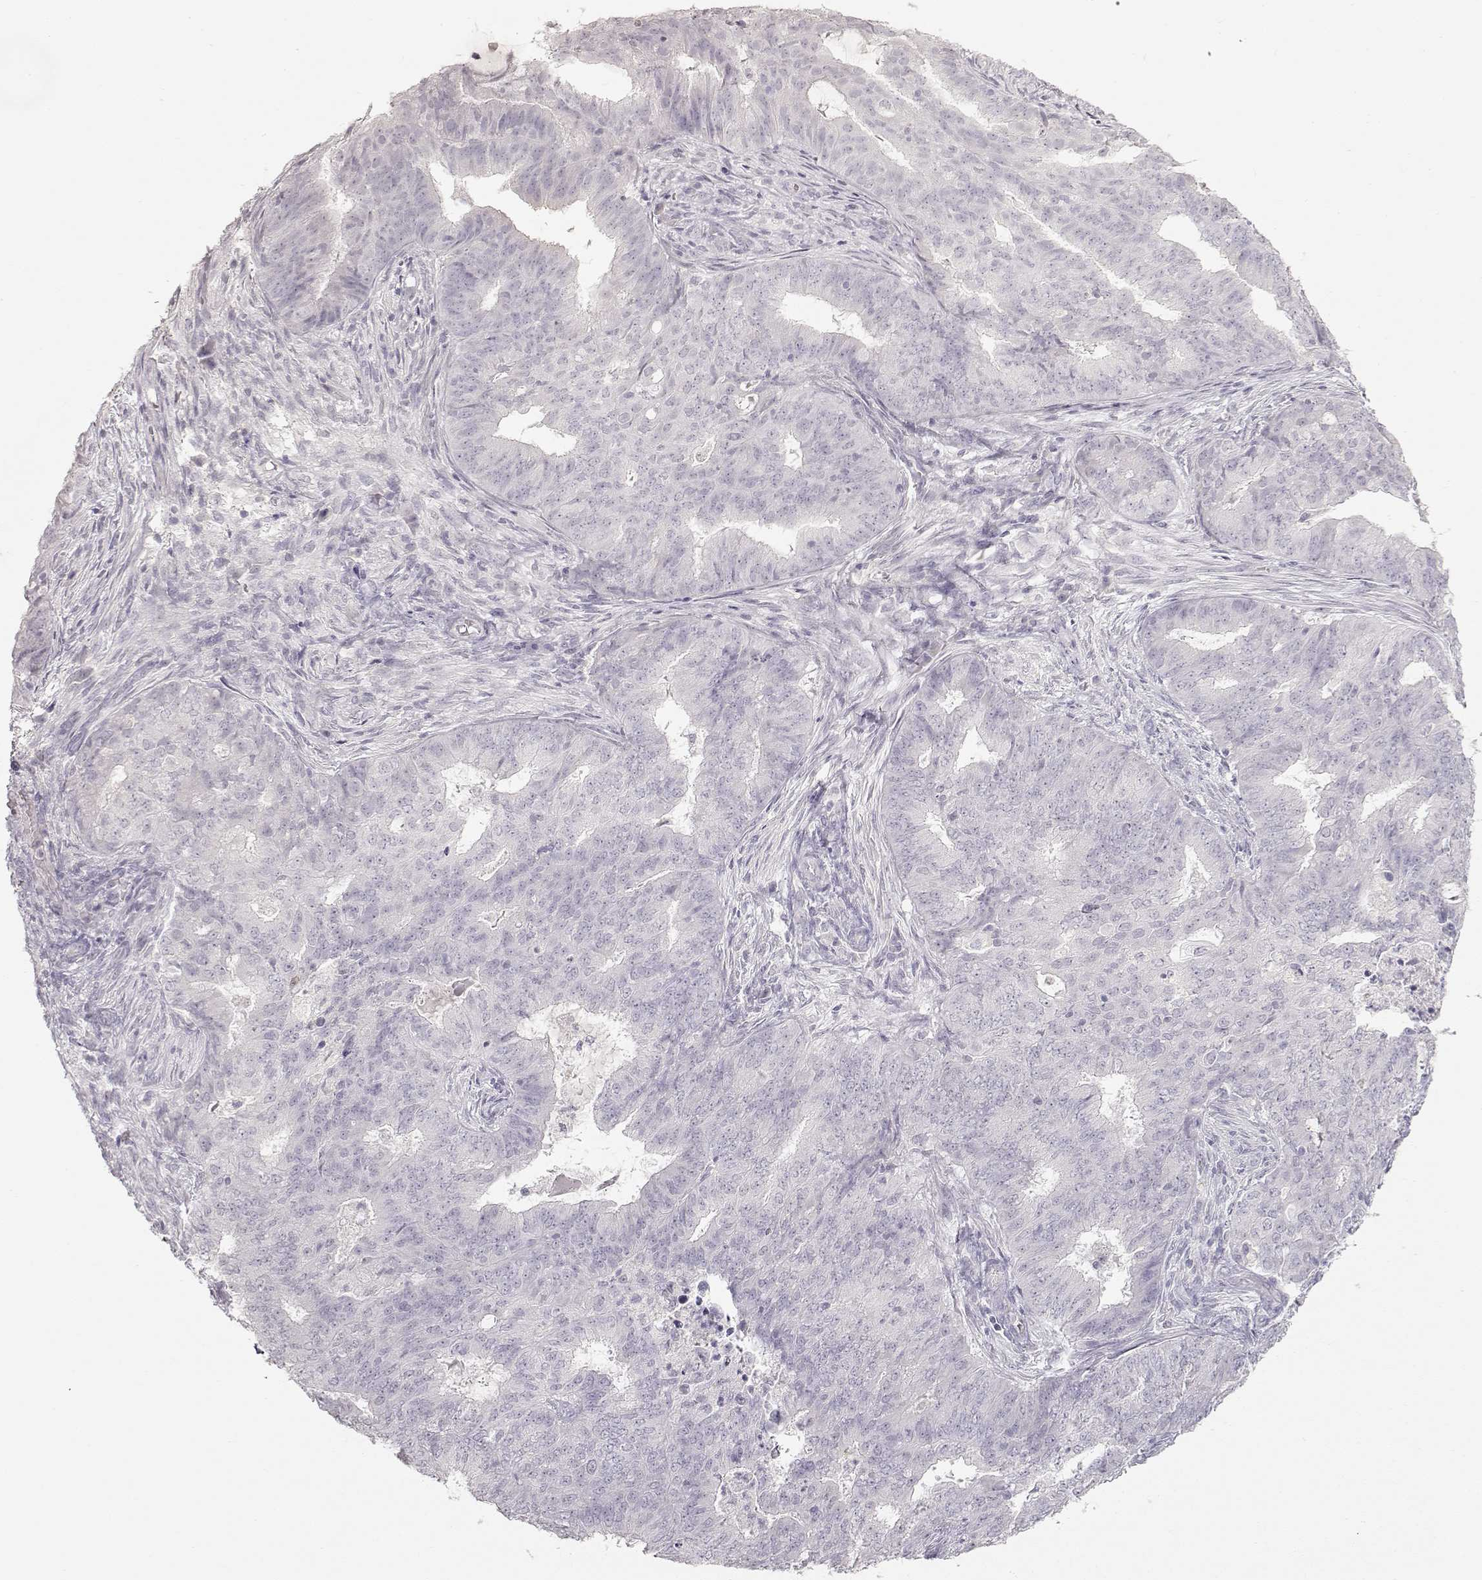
{"staining": {"intensity": "negative", "quantity": "none", "location": "none"}, "tissue": "endometrial cancer", "cell_type": "Tumor cells", "image_type": "cancer", "snomed": [{"axis": "morphology", "description": "Adenocarcinoma, NOS"}, {"axis": "topography", "description": "Endometrium"}], "caption": "IHC image of neoplastic tissue: human endometrial adenocarcinoma stained with DAB shows no significant protein positivity in tumor cells.", "gene": "S100B", "patient": {"sex": "female", "age": 62}}